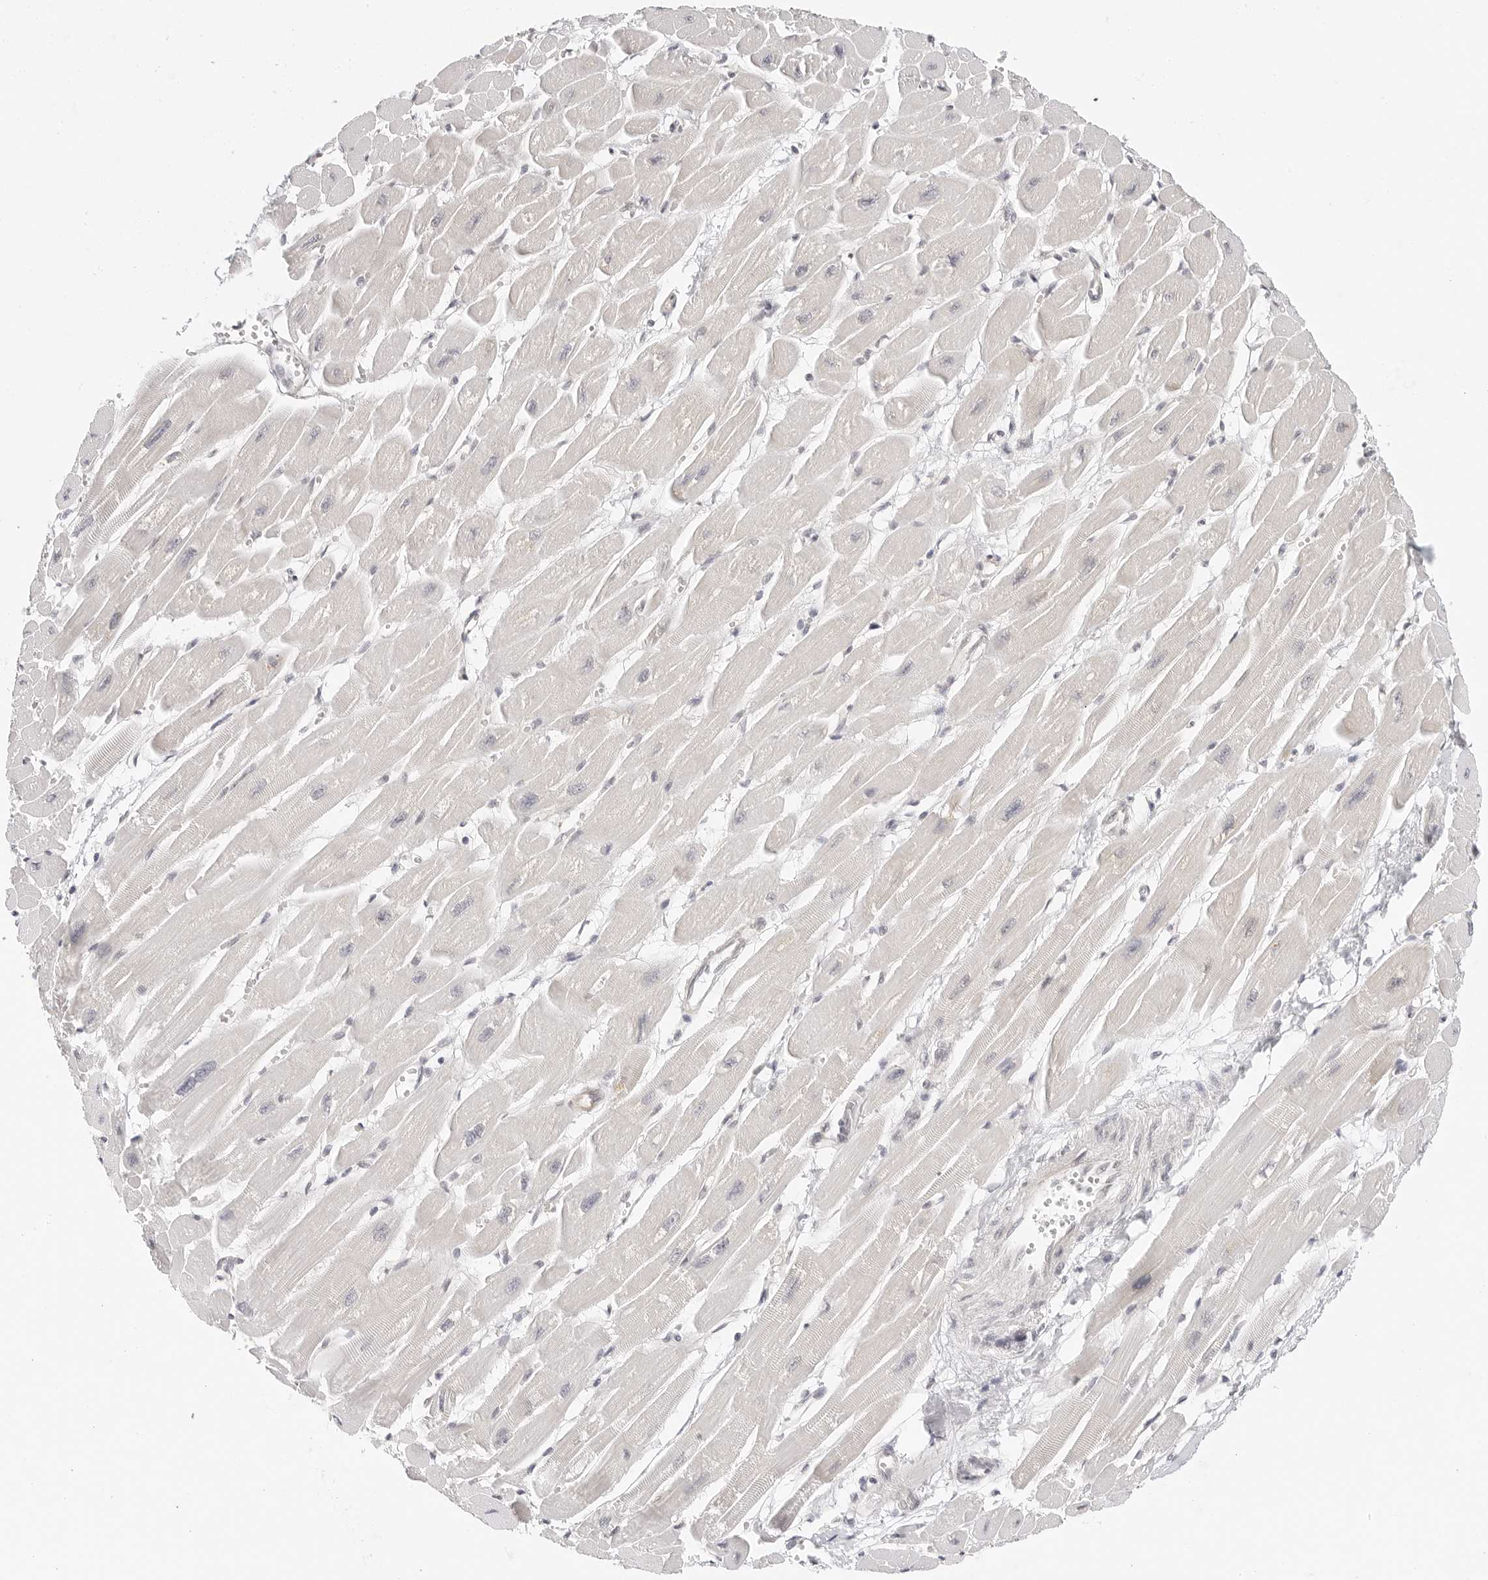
{"staining": {"intensity": "weak", "quantity": "<25%", "location": "cytoplasmic/membranous"}, "tissue": "heart muscle", "cell_type": "Cardiomyocytes", "image_type": "normal", "snomed": [{"axis": "morphology", "description": "Normal tissue, NOS"}, {"axis": "topography", "description": "Heart"}], "caption": "A micrograph of human heart muscle is negative for staining in cardiomyocytes. (DAB IHC, high magnification).", "gene": "TCP1", "patient": {"sex": "female", "age": 54}}